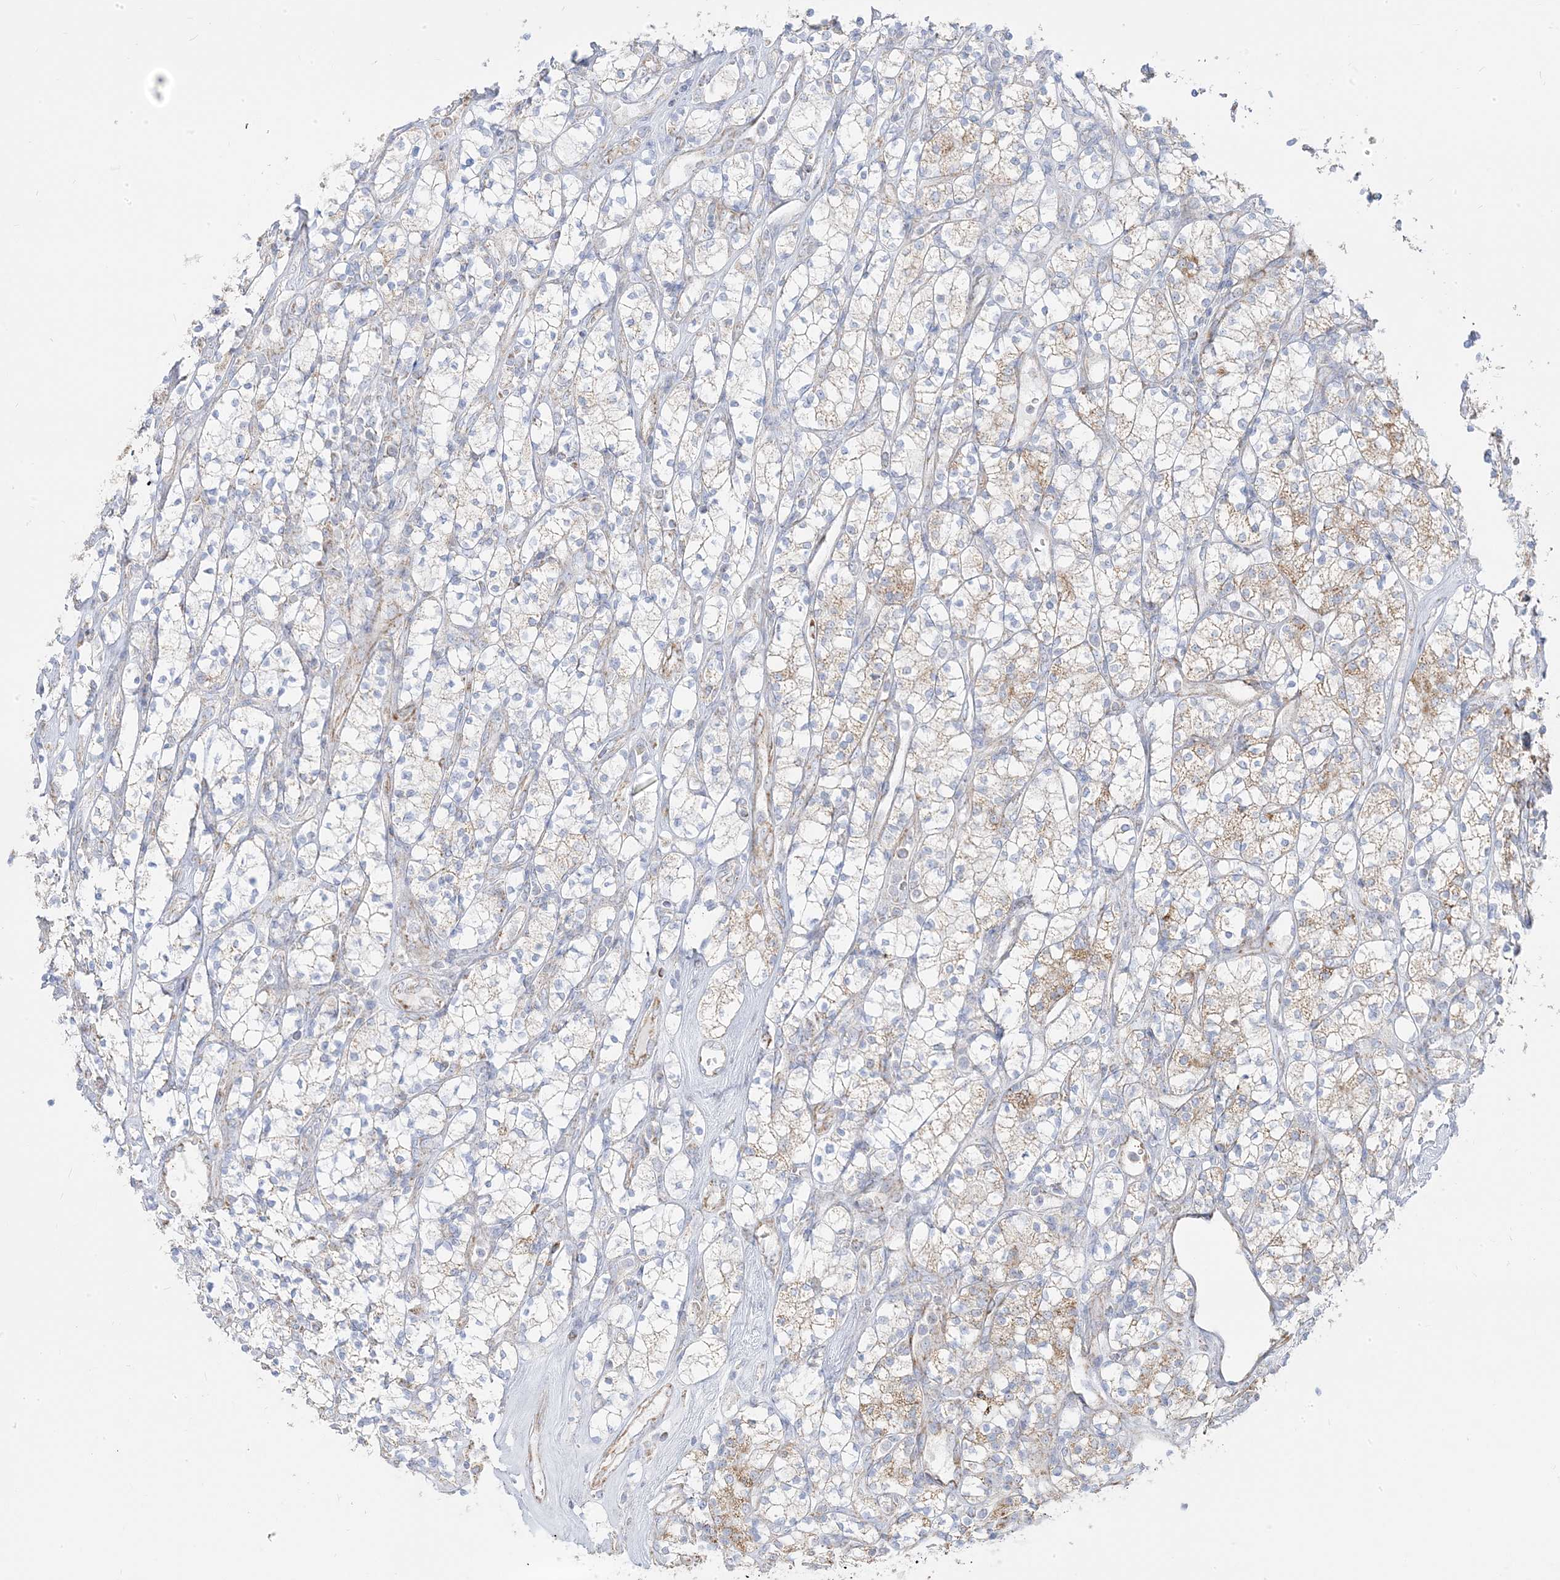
{"staining": {"intensity": "moderate", "quantity": "<25%", "location": "cytoplasmic/membranous"}, "tissue": "renal cancer", "cell_type": "Tumor cells", "image_type": "cancer", "snomed": [{"axis": "morphology", "description": "Adenocarcinoma, NOS"}, {"axis": "topography", "description": "Kidney"}], "caption": "Human renal cancer stained for a protein (brown) reveals moderate cytoplasmic/membranous positive expression in approximately <25% of tumor cells.", "gene": "PCCB", "patient": {"sex": "male", "age": 77}}